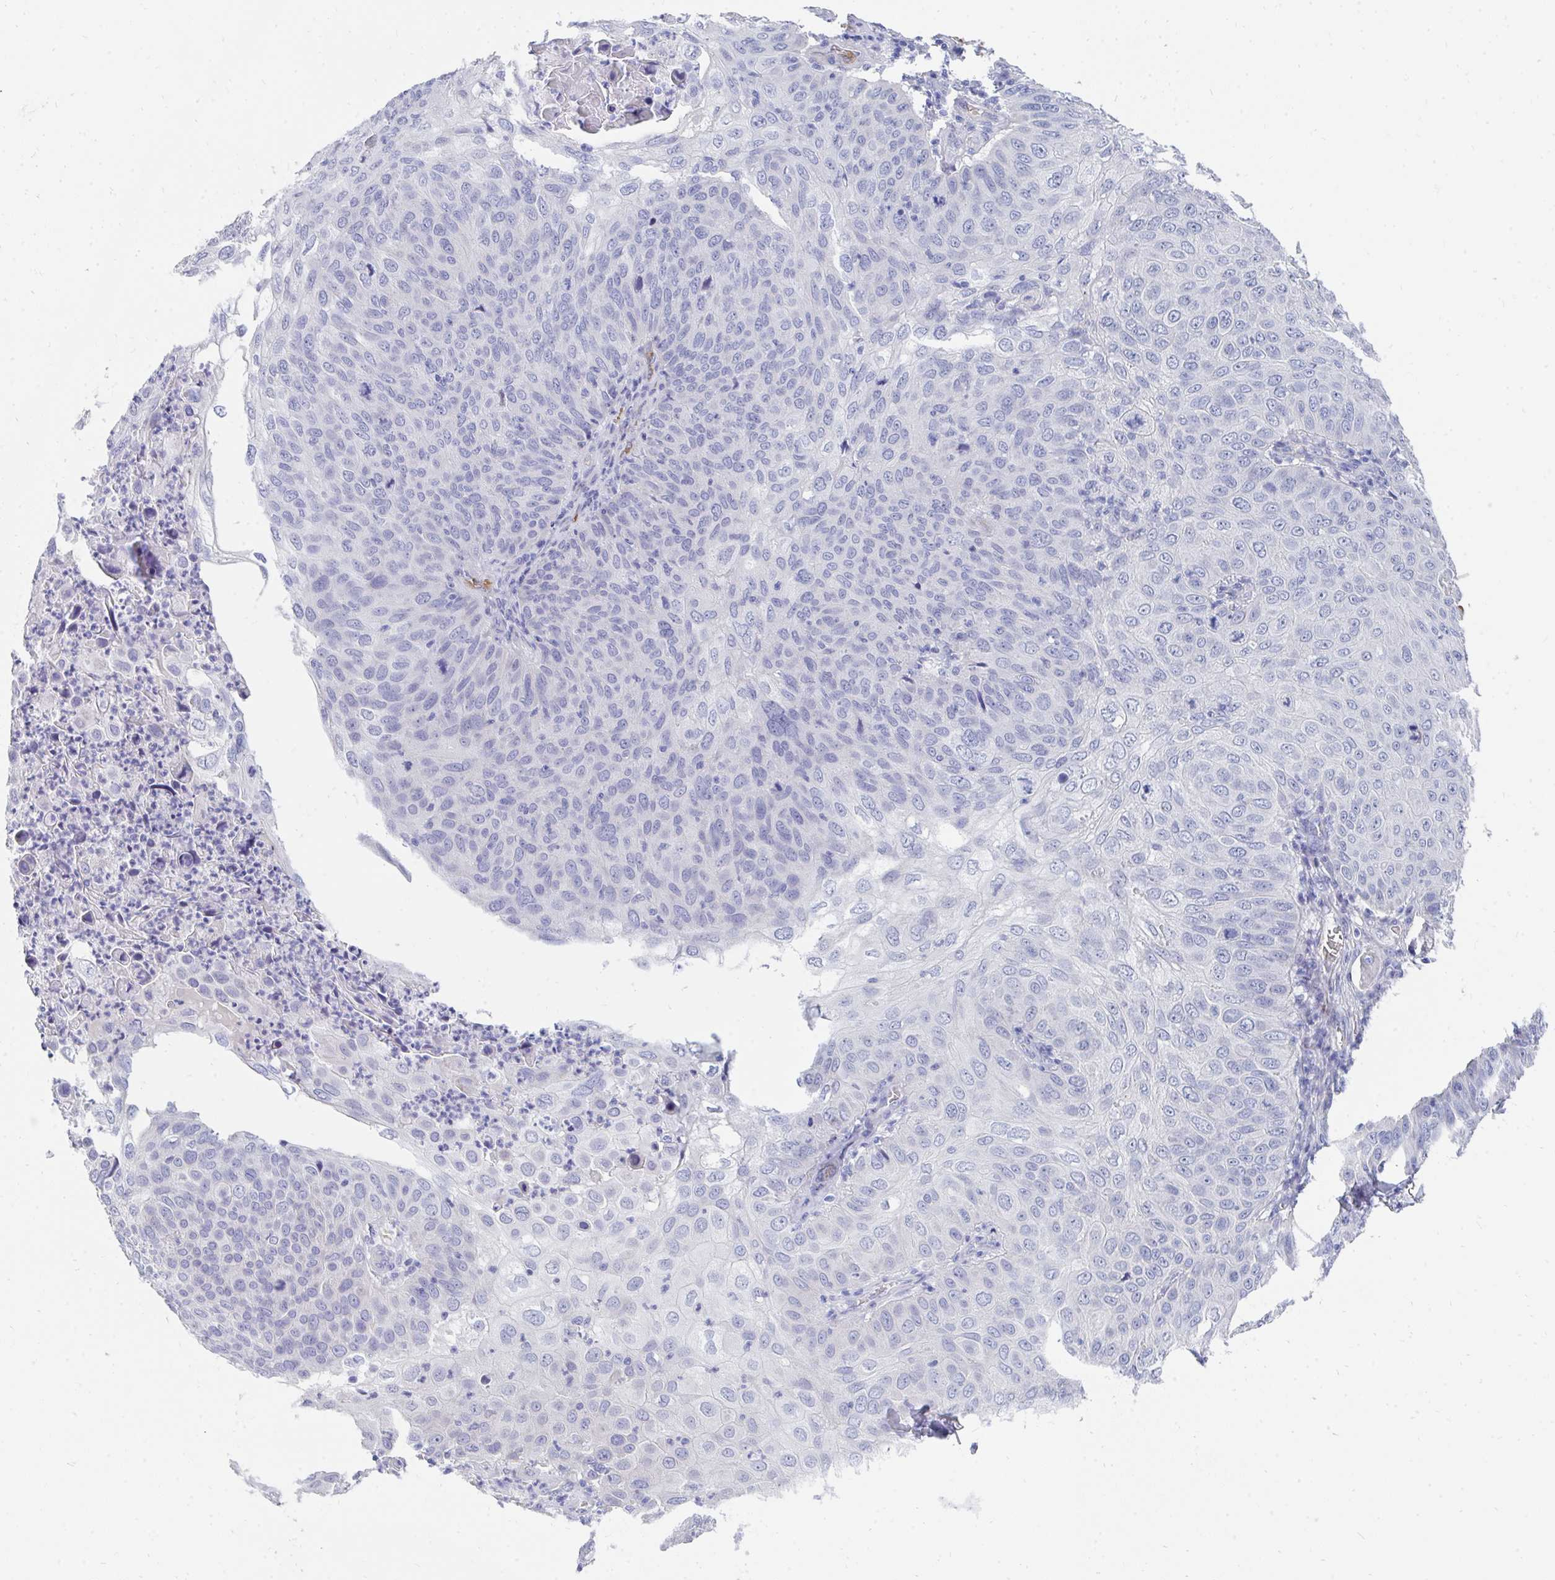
{"staining": {"intensity": "negative", "quantity": "none", "location": "none"}, "tissue": "skin cancer", "cell_type": "Tumor cells", "image_type": "cancer", "snomed": [{"axis": "morphology", "description": "Squamous cell carcinoma, NOS"}, {"axis": "topography", "description": "Skin"}], "caption": "Immunohistochemistry (IHC) of human skin cancer displays no staining in tumor cells. The staining is performed using DAB brown chromogen with nuclei counter-stained in using hematoxylin.", "gene": "MROH2B", "patient": {"sex": "male", "age": 87}}